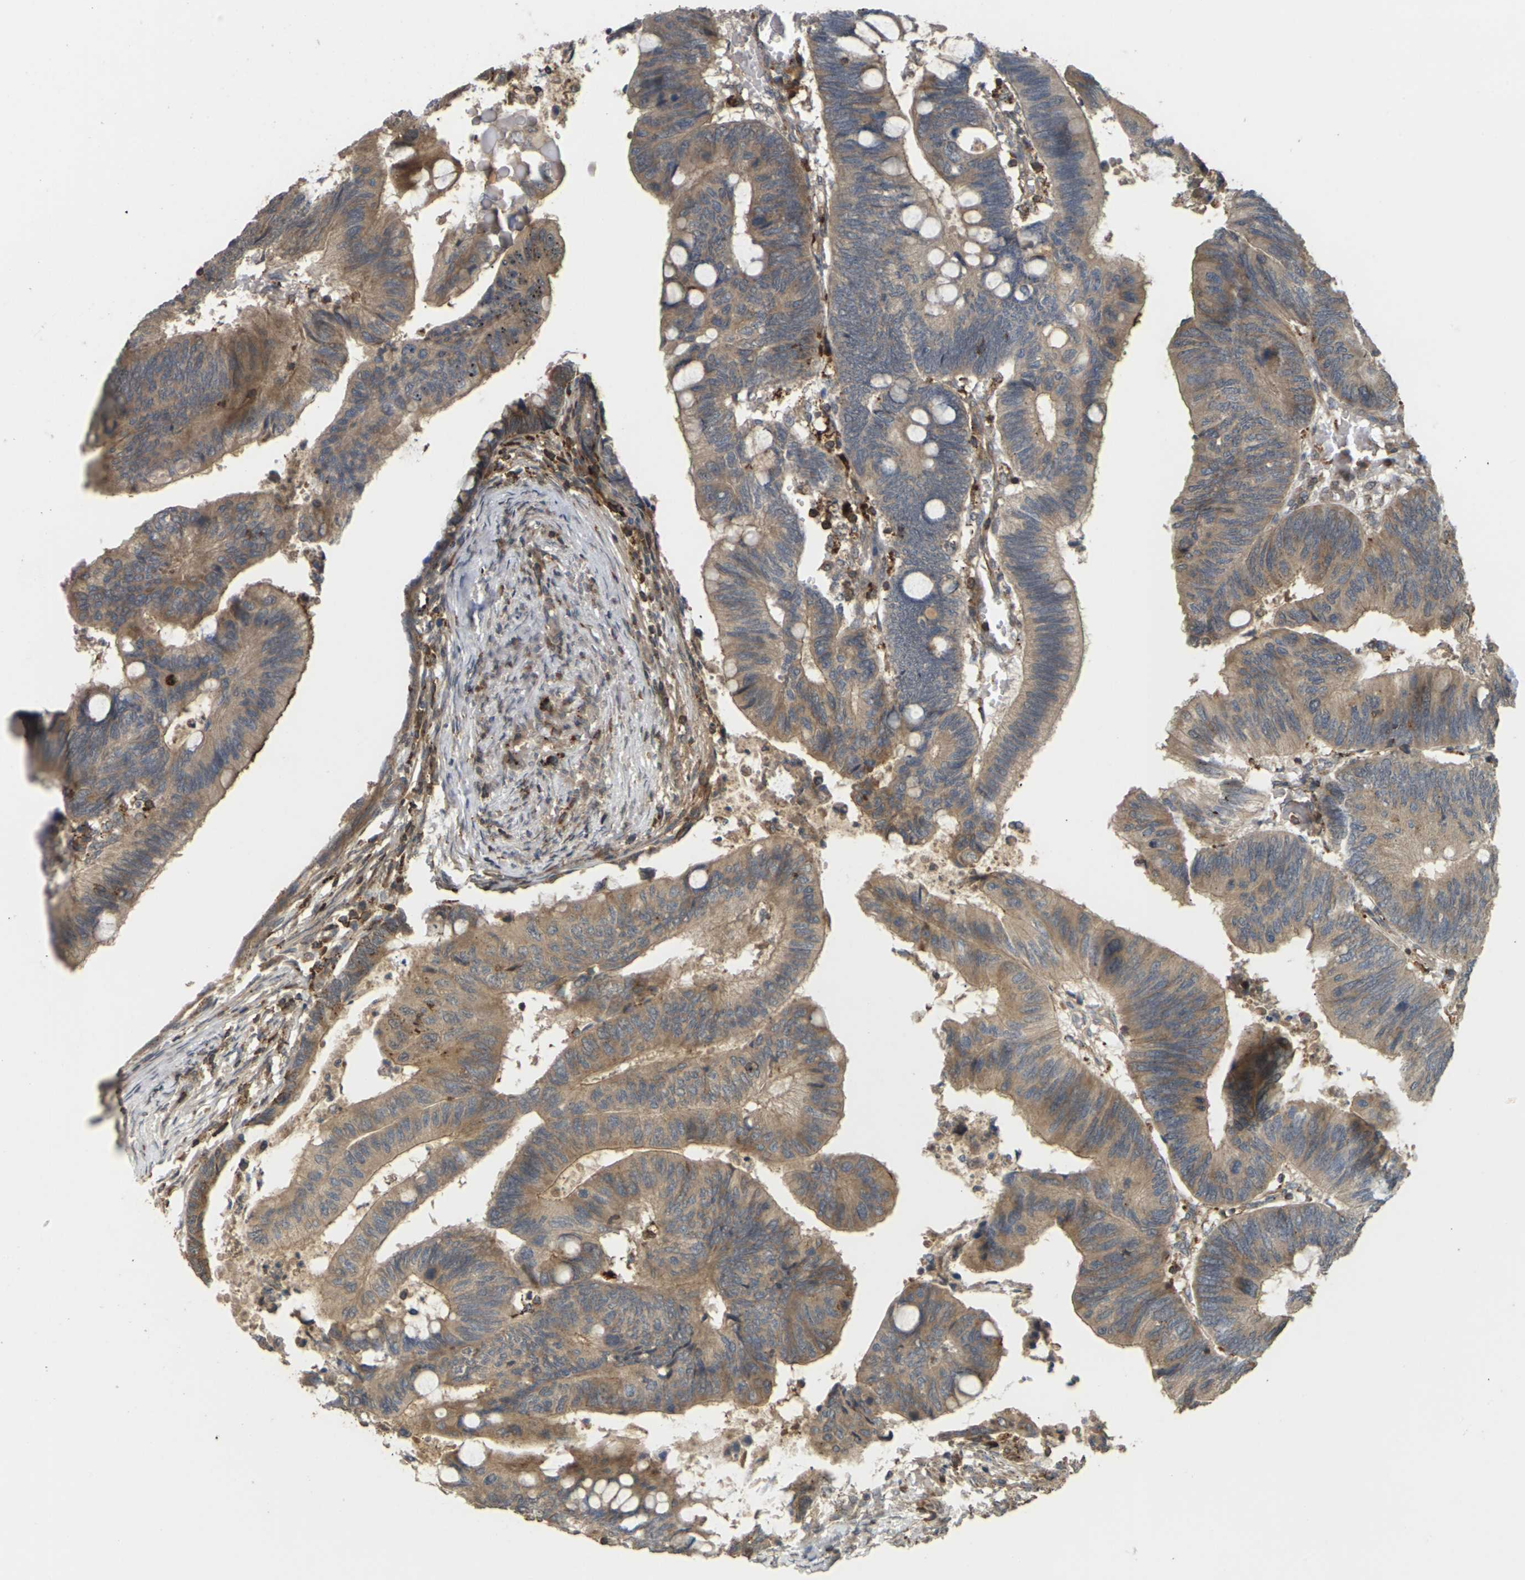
{"staining": {"intensity": "moderate", "quantity": ">75%", "location": "cytoplasmic/membranous"}, "tissue": "colorectal cancer", "cell_type": "Tumor cells", "image_type": "cancer", "snomed": [{"axis": "morphology", "description": "Normal tissue, NOS"}, {"axis": "morphology", "description": "Adenocarcinoma, NOS"}, {"axis": "topography", "description": "Rectum"}, {"axis": "topography", "description": "Peripheral nerve tissue"}], "caption": "Human colorectal cancer (adenocarcinoma) stained with a brown dye reveals moderate cytoplasmic/membranous positive staining in about >75% of tumor cells.", "gene": "KSR1", "patient": {"sex": "male", "age": 92}}